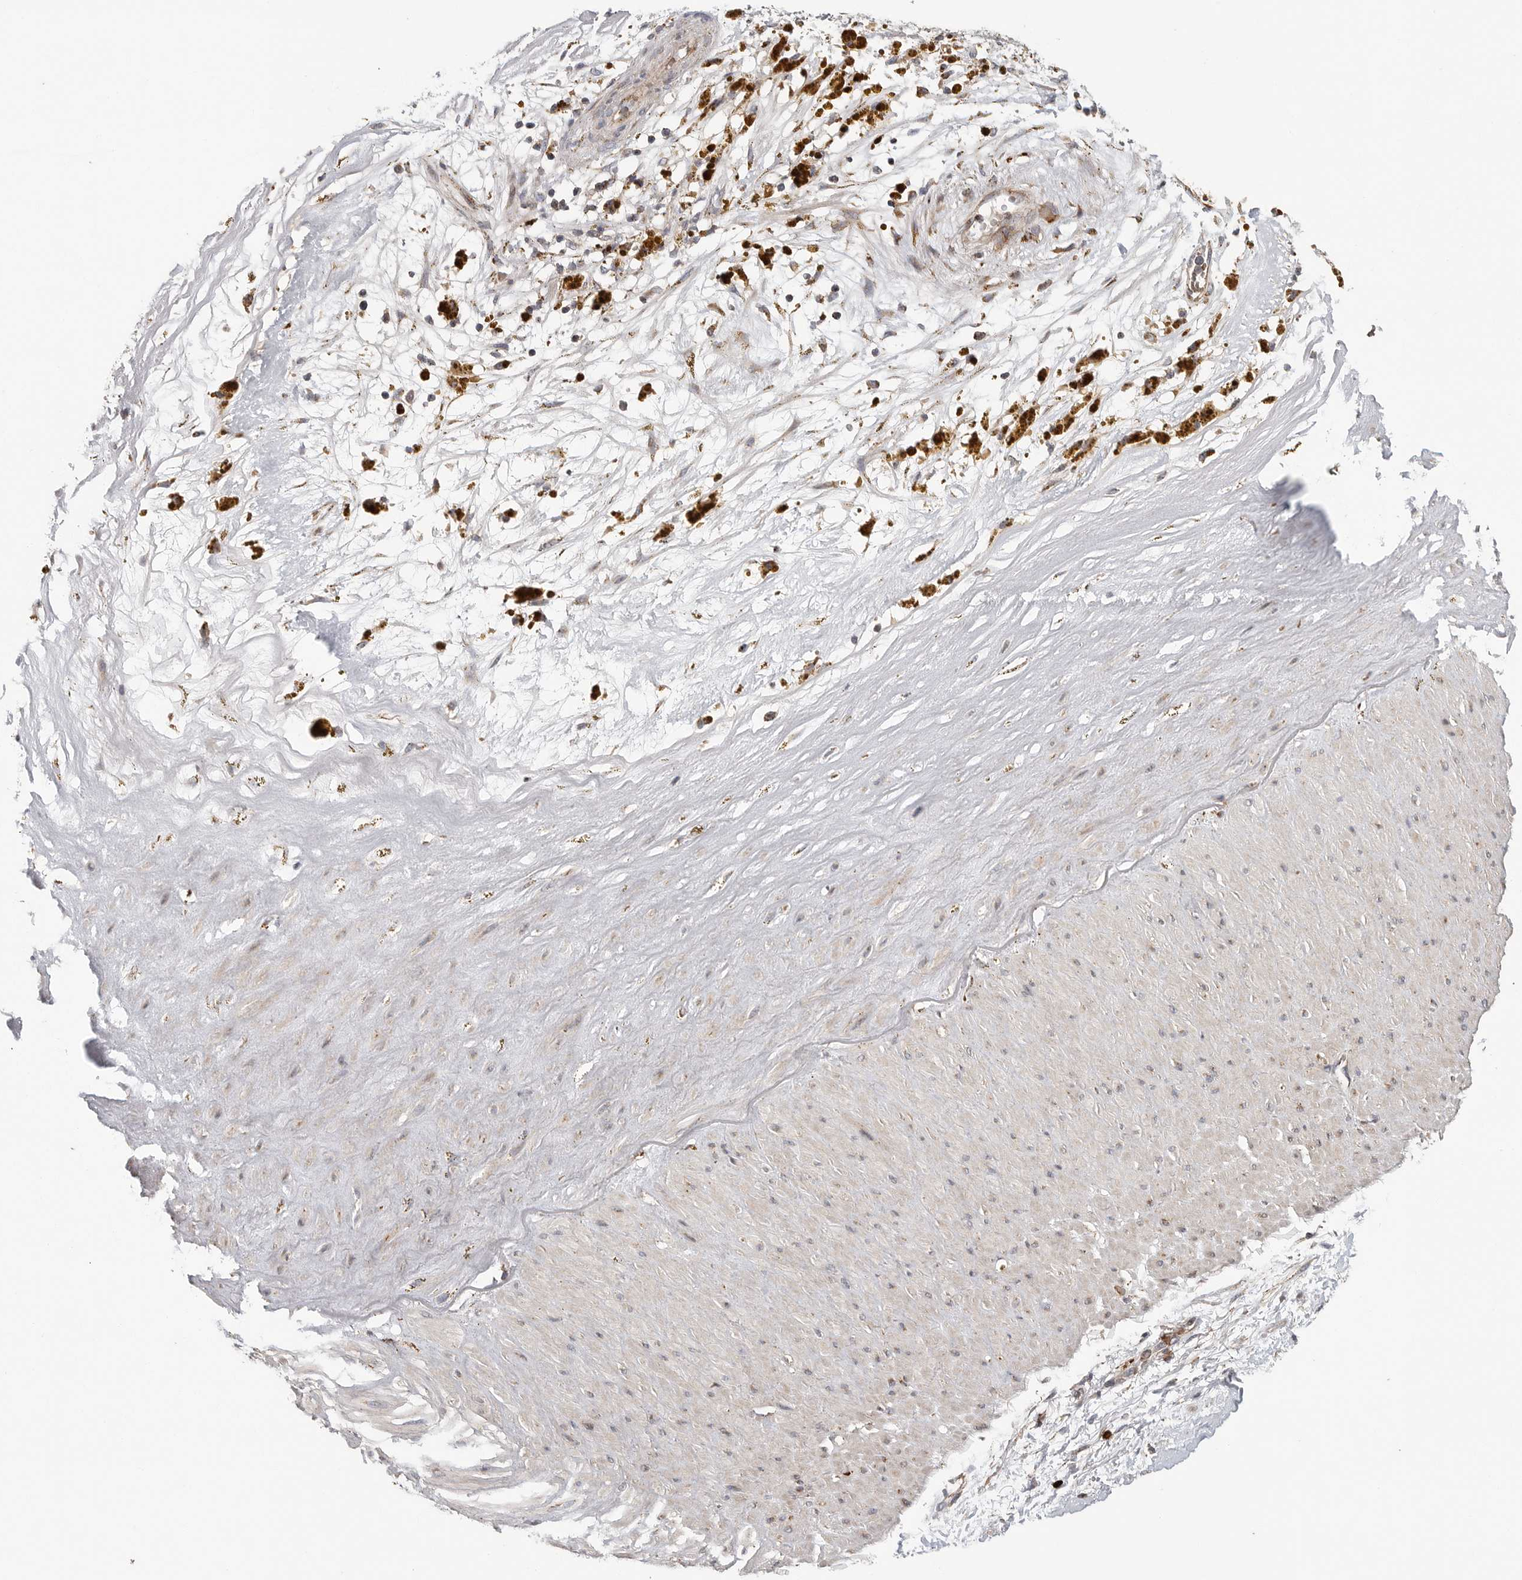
{"staining": {"intensity": "negative", "quantity": "none", "location": "none"}, "tissue": "soft tissue", "cell_type": "Fibroblasts", "image_type": "normal", "snomed": [{"axis": "morphology", "description": "Normal tissue, NOS"}, {"axis": "topography", "description": "Soft tissue"}], "caption": "Immunohistochemistry of unremarkable human soft tissue reveals no staining in fibroblasts.", "gene": "GALNS", "patient": {"sex": "male", "age": 72}}